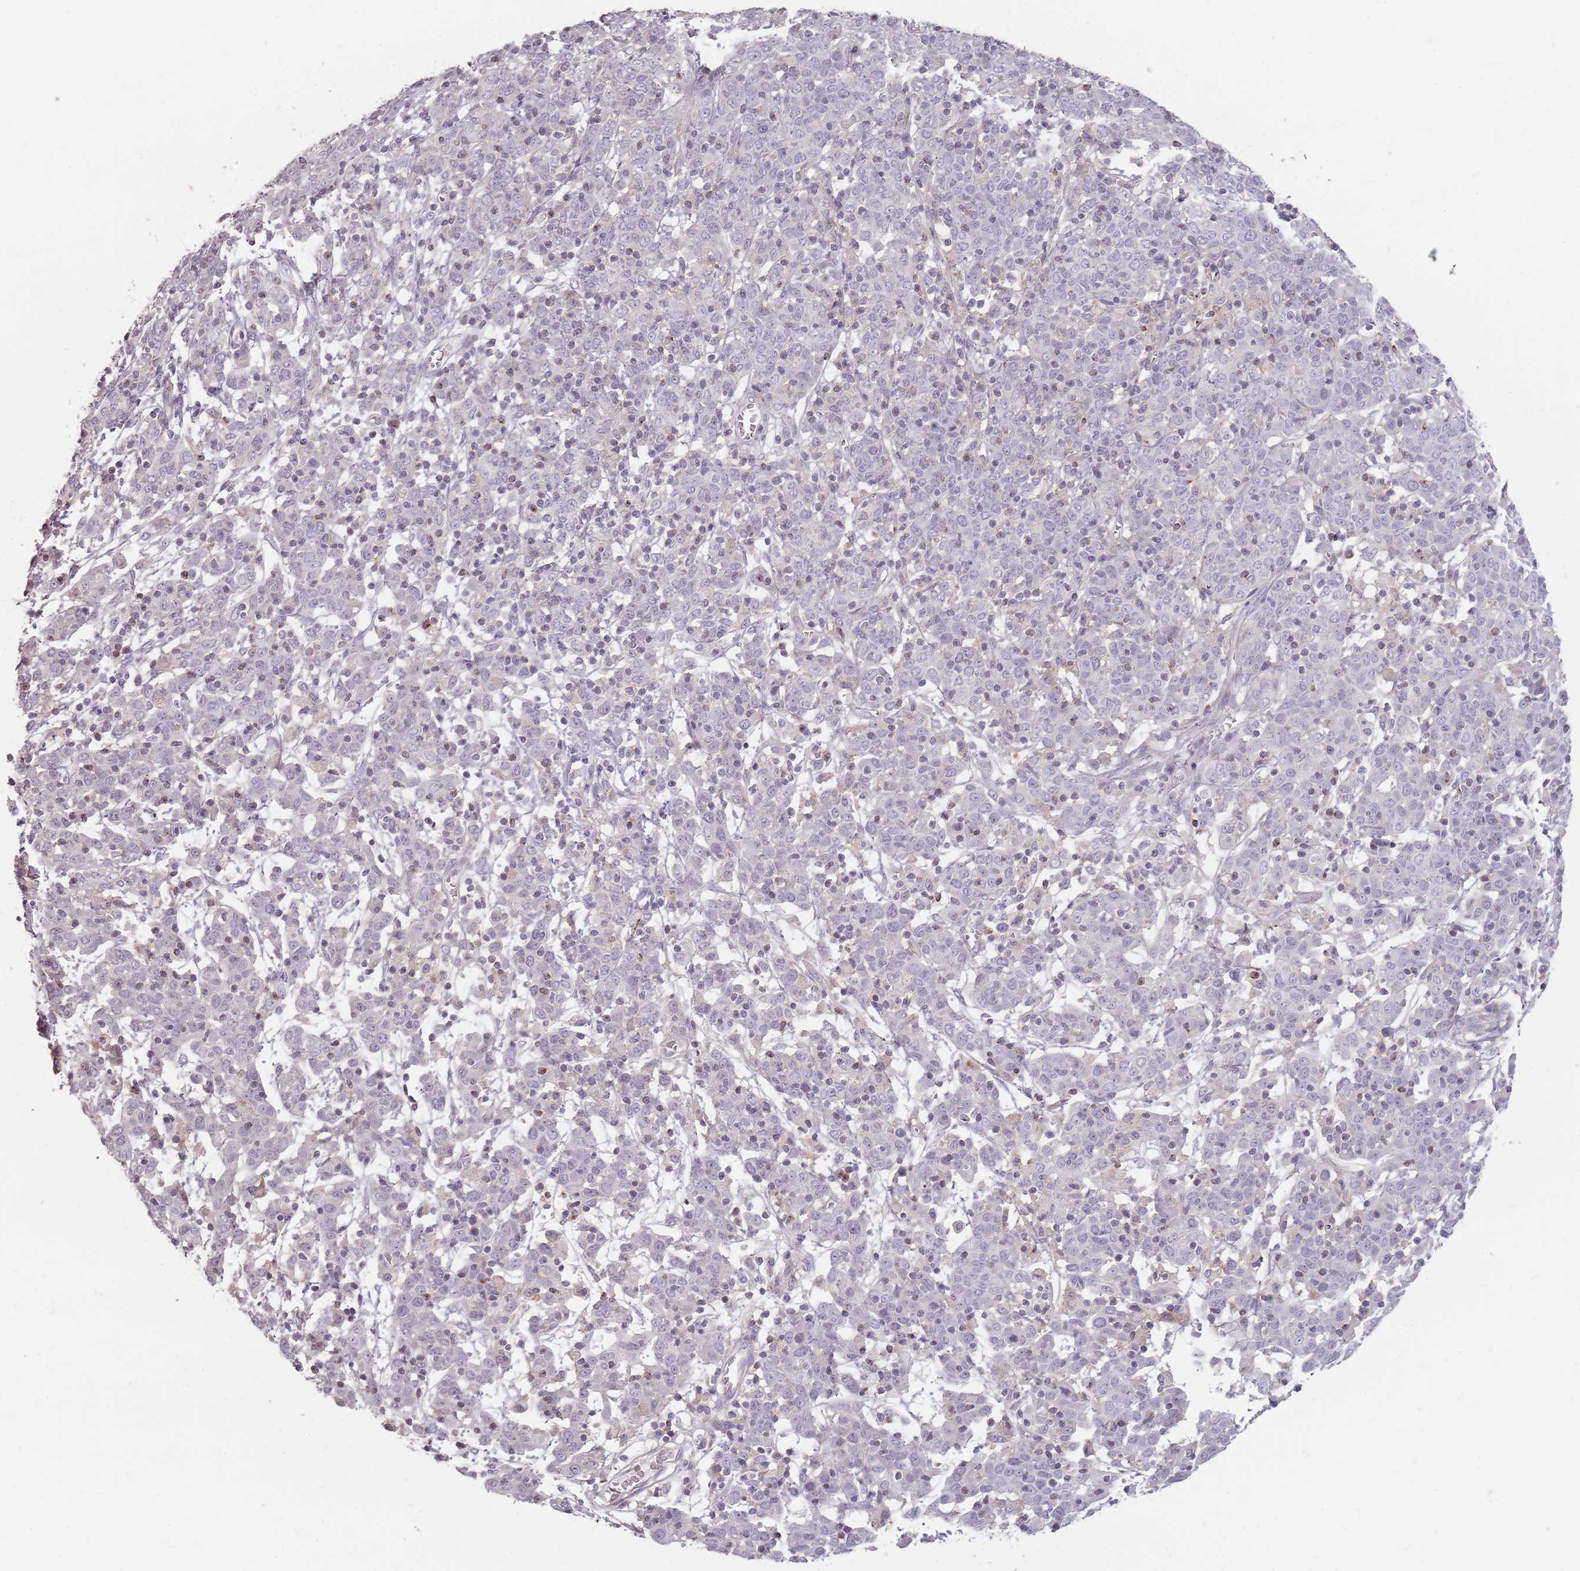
{"staining": {"intensity": "negative", "quantity": "none", "location": "none"}, "tissue": "cervical cancer", "cell_type": "Tumor cells", "image_type": "cancer", "snomed": [{"axis": "morphology", "description": "Squamous cell carcinoma, NOS"}, {"axis": "topography", "description": "Cervix"}], "caption": "Tumor cells are negative for protein expression in human cervical cancer.", "gene": "SYNGR3", "patient": {"sex": "female", "age": 67}}